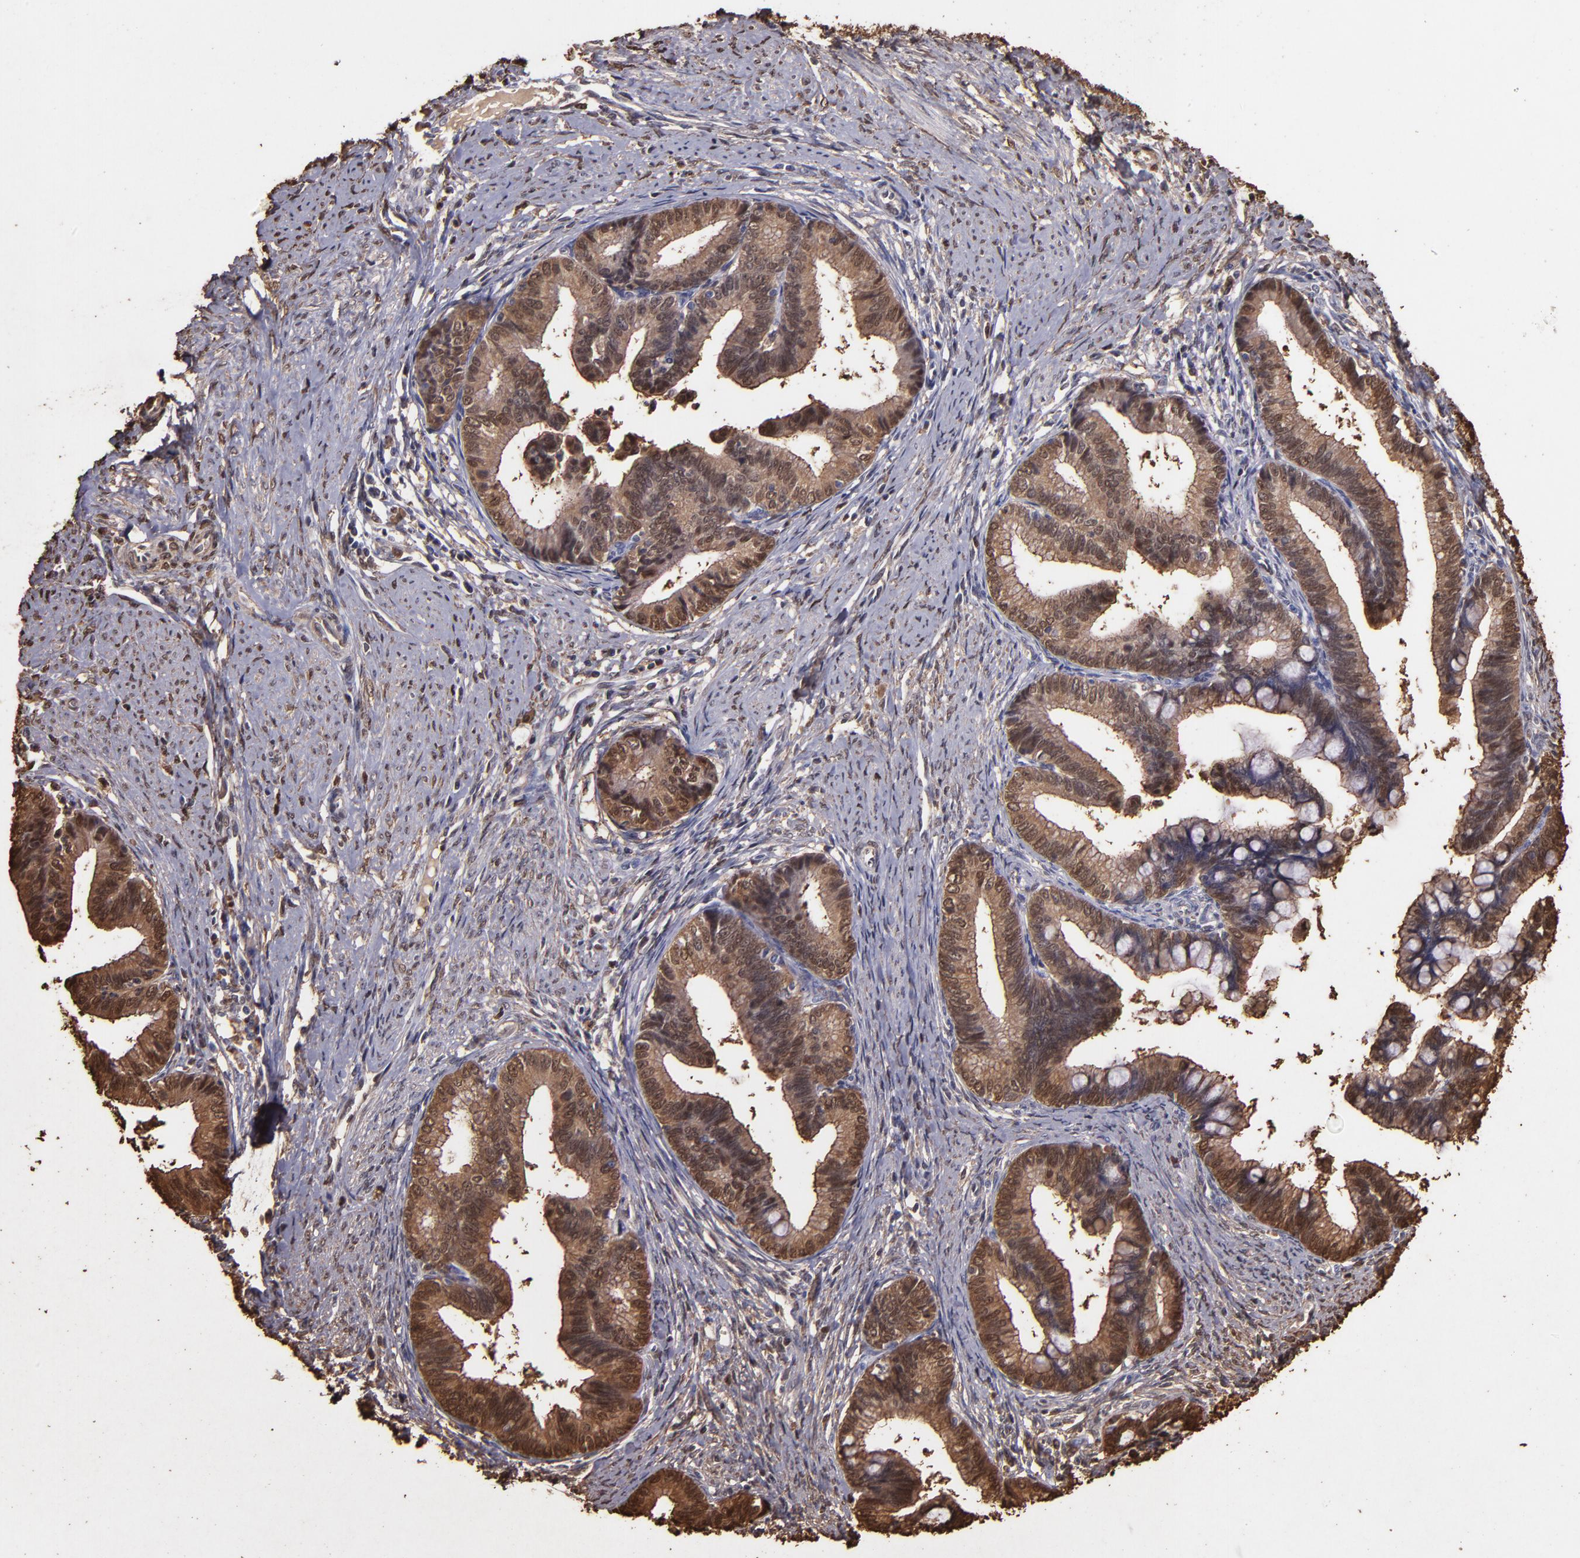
{"staining": {"intensity": "moderate", "quantity": ">75%", "location": "cytoplasmic/membranous,nuclear"}, "tissue": "cervical cancer", "cell_type": "Tumor cells", "image_type": "cancer", "snomed": [{"axis": "morphology", "description": "Adenocarcinoma, NOS"}, {"axis": "topography", "description": "Cervix"}], "caption": "Immunohistochemical staining of cervical cancer (adenocarcinoma) shows moderate cytoplasmic/membranous and nuclear protein staining in approximately >75% of tumor cells.", "gene": "S100A6", "patient": {"sex": "female", "age": 36}}